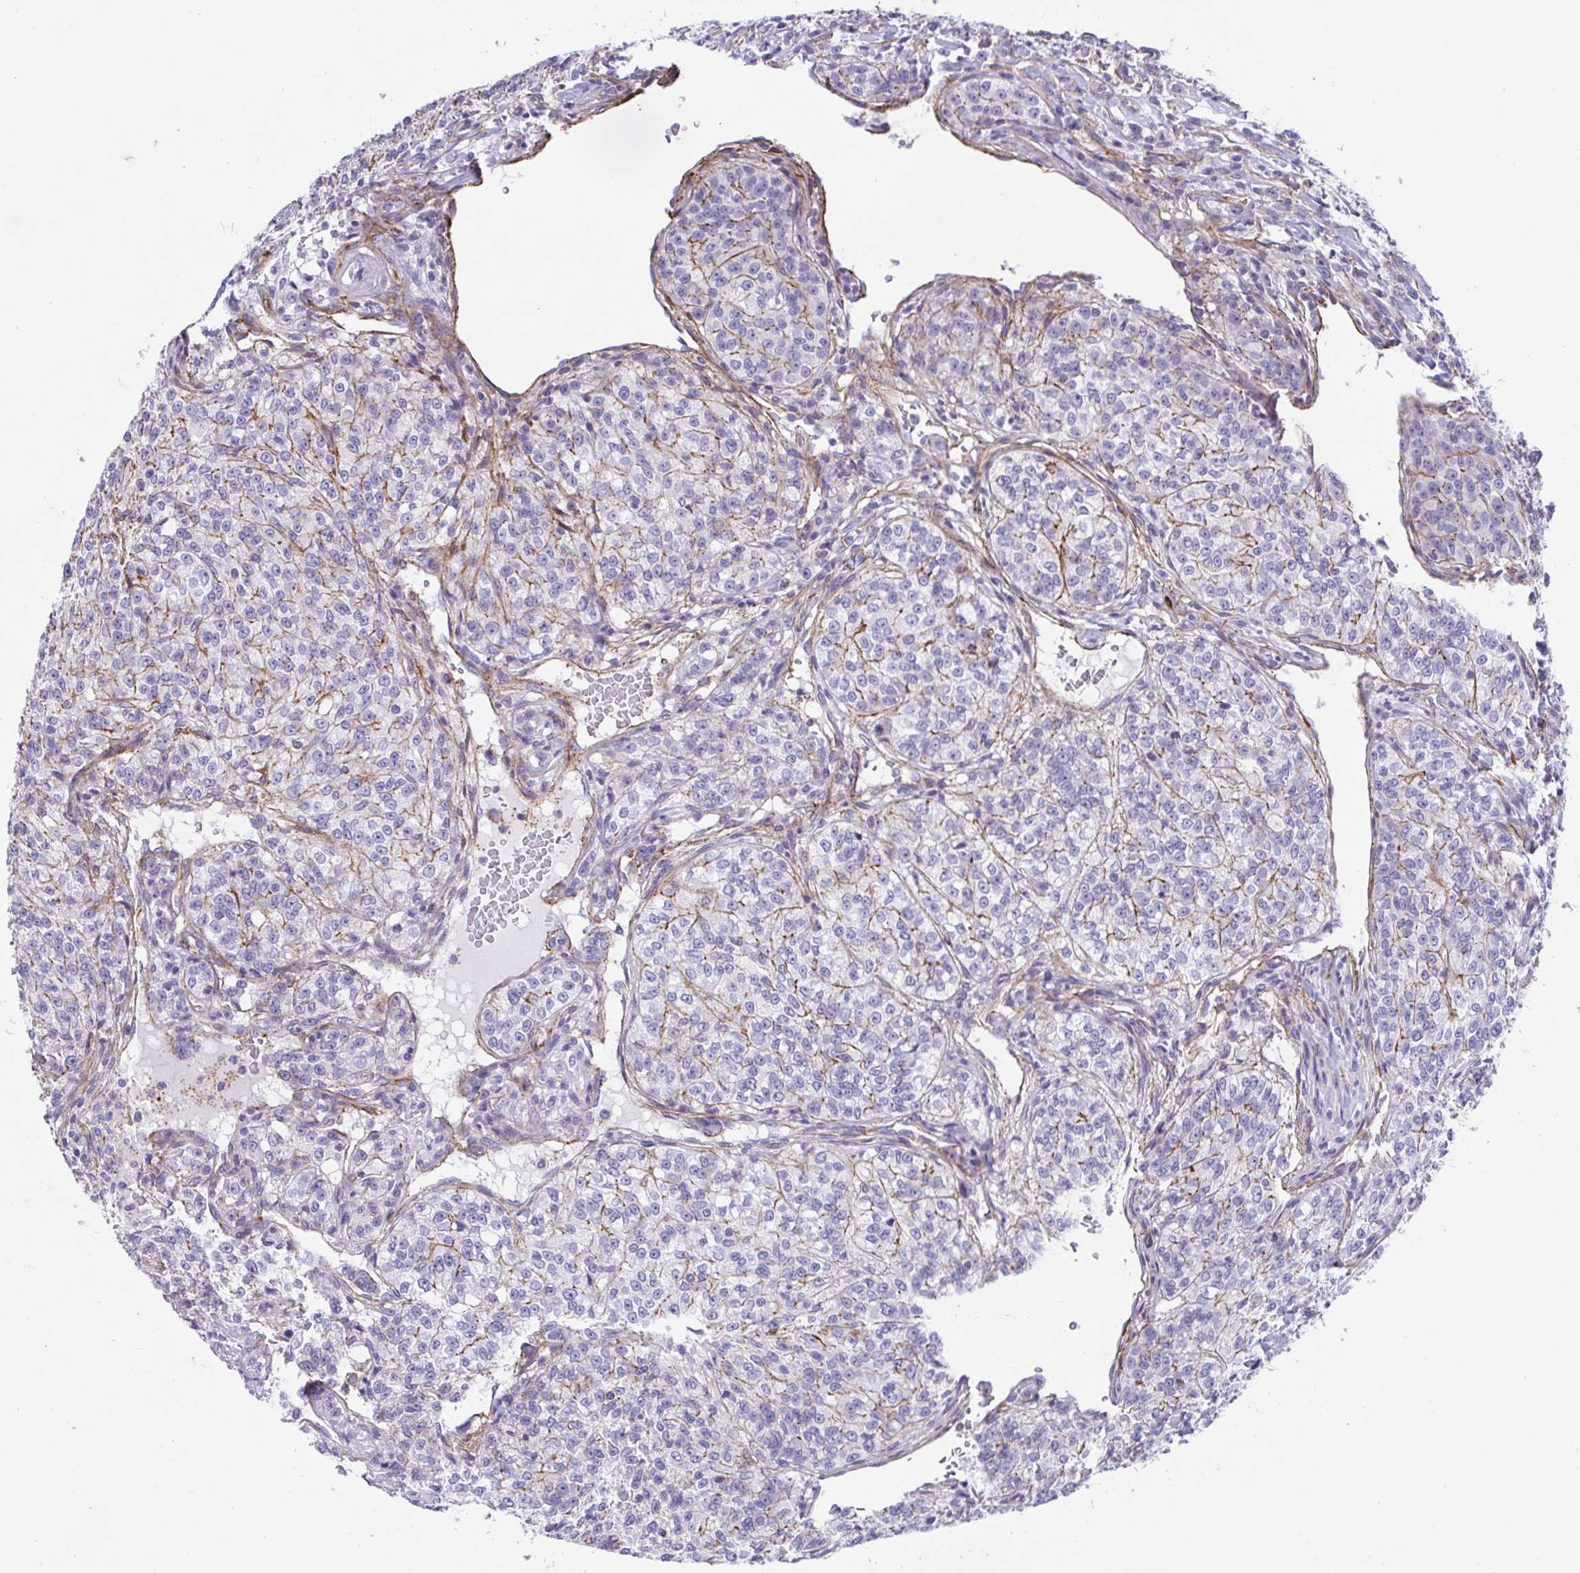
{"staining": {"intensity": "weak", "quantity": "25%-75%", "location": "cytoplasmic/membranous"}, "tissue": "renal cancer", "cell_type": "Tumor cells", "image_type": "cancer", "snomed": [{"axis": "morphology", "description": "Adenocarcinoma, NOS"}, {"axis": "topography", "description": "Kidney"}], "caption": "Human renal cancer stained with a protein marker demonstrates weak staining in tumor cells.", "gene": "TRAM2", "patient": {"sex": "female", "age": 63}}